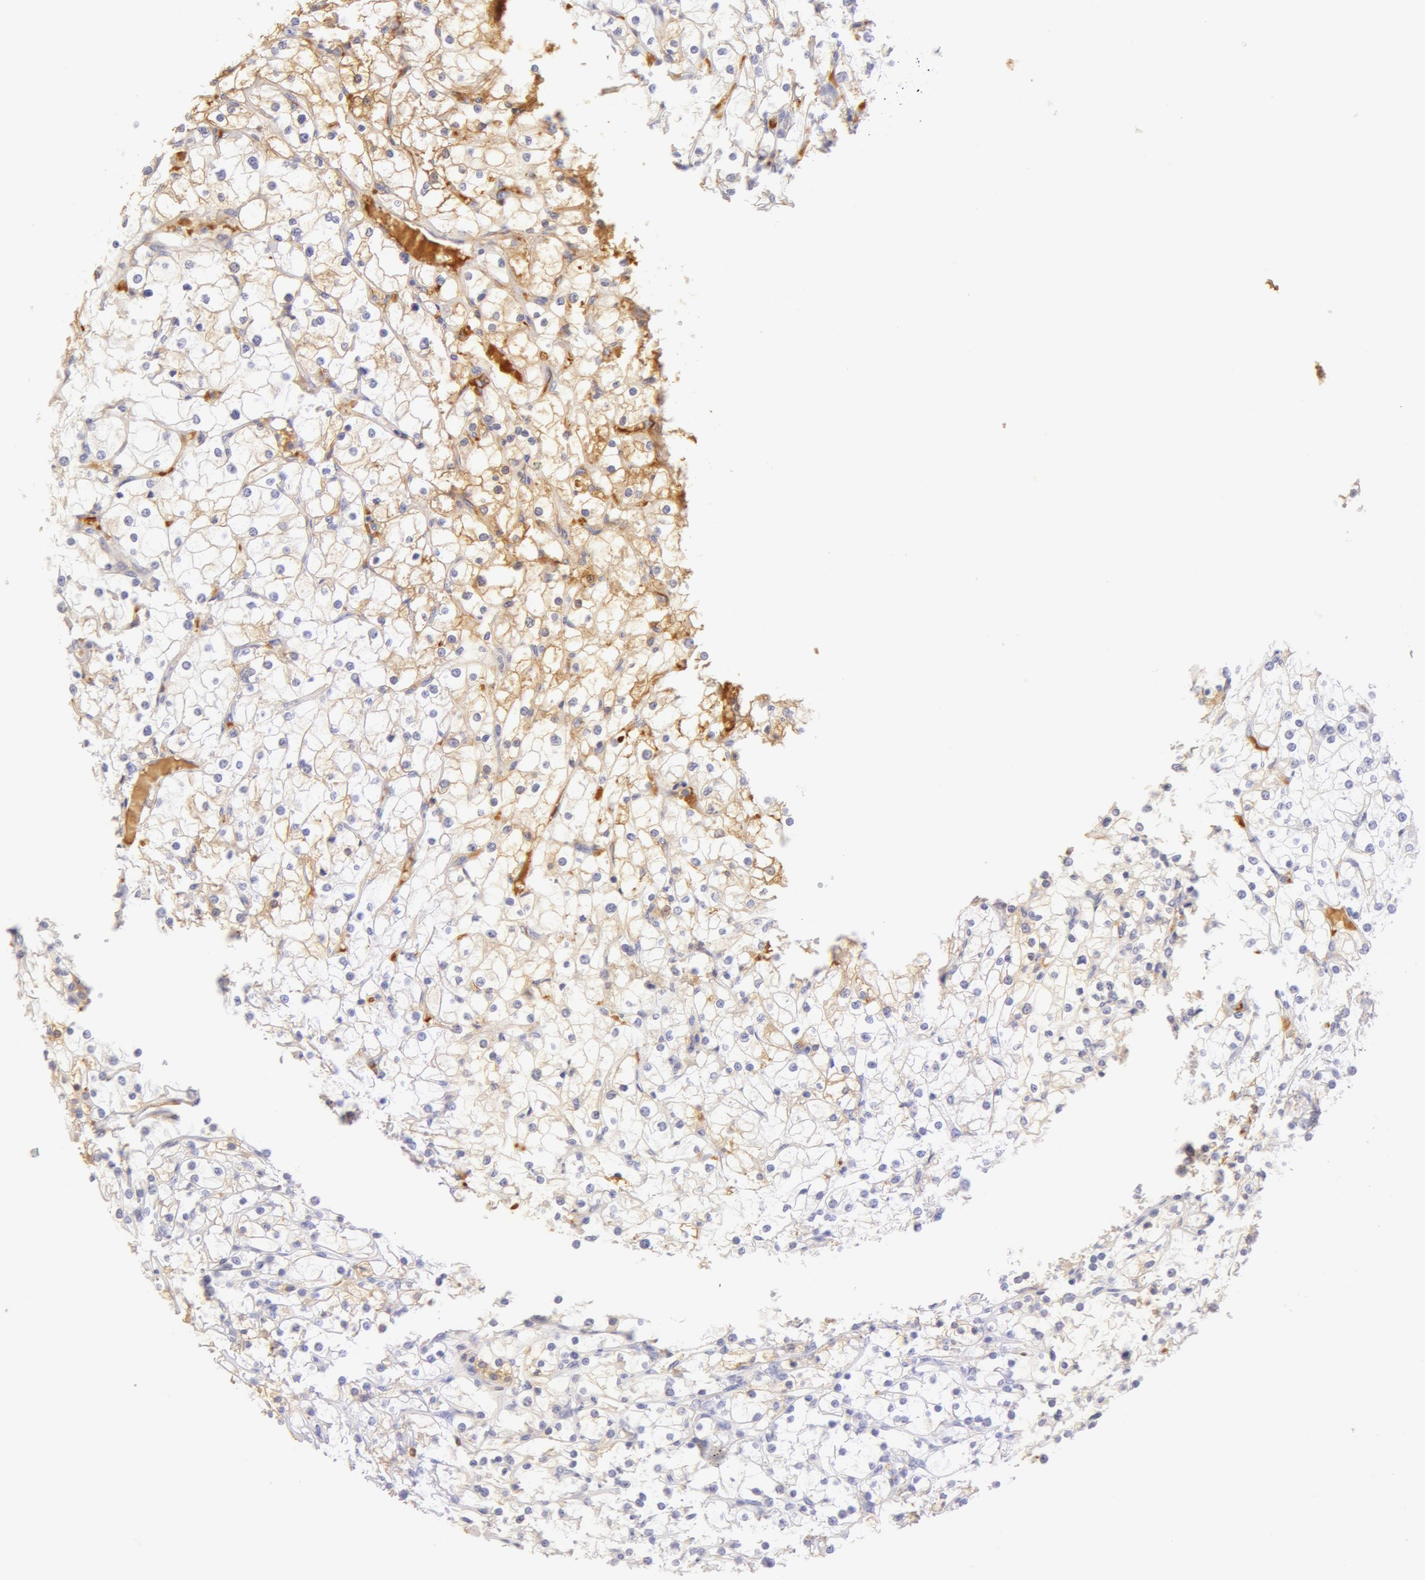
{"staining": {"intensity": "negative", "quantity": "none", "location": "none"}, "tissue": "renal cancer", "cell_type": "Tumor cells", "image_type": "cancer", "snomed": [{"axis": "morphology", "description": "Adenocarcinoma, NOS"}, {"axis": "topography", "description": "Kidney"}], "caption": "This is an IHC image of human renal adenocarcinoma. There is no positivity in tumor cells.", "gene": "AHSG", "patient": {"sex": "female", "age": 73}}